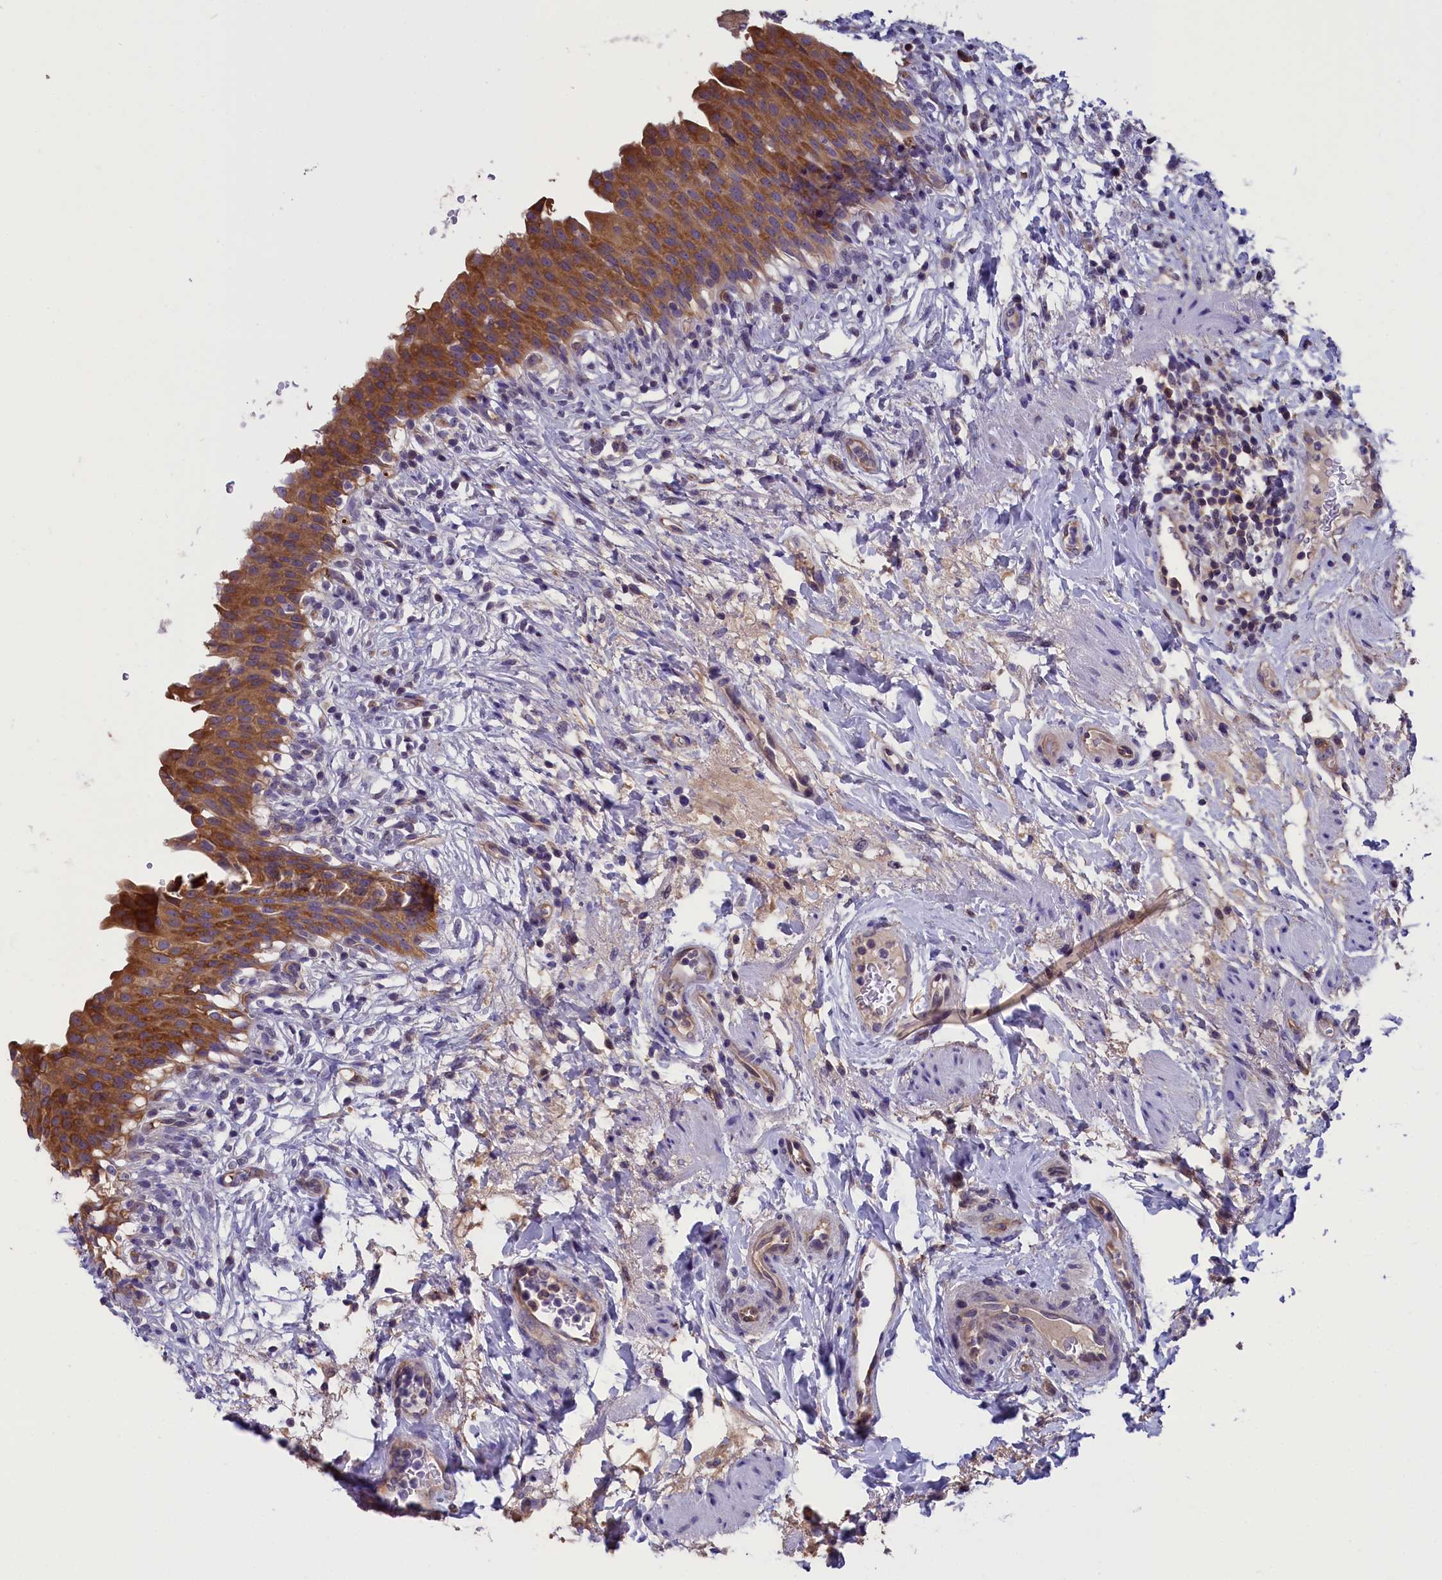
{"staining": {"intensity": "strong", "quantity": "25%-75%", "location": "cytoplasmic/membranous"}, "tissue": "urinary bladder", "cell_type": "Urothelial cells", "image_type": "normal", "snomed": [{"axis": "morphology", "description": "Normal tissue, NOS"}, {"axis": "topography", "description": "Urinary bladder"}], "caption": "Urinary bladder stained for a protein reveals strong cytoplasmic/membranous positivity in urothelial cells.", "gene": "ABCC8", "patient": {"sex": "female", "age": 60}}